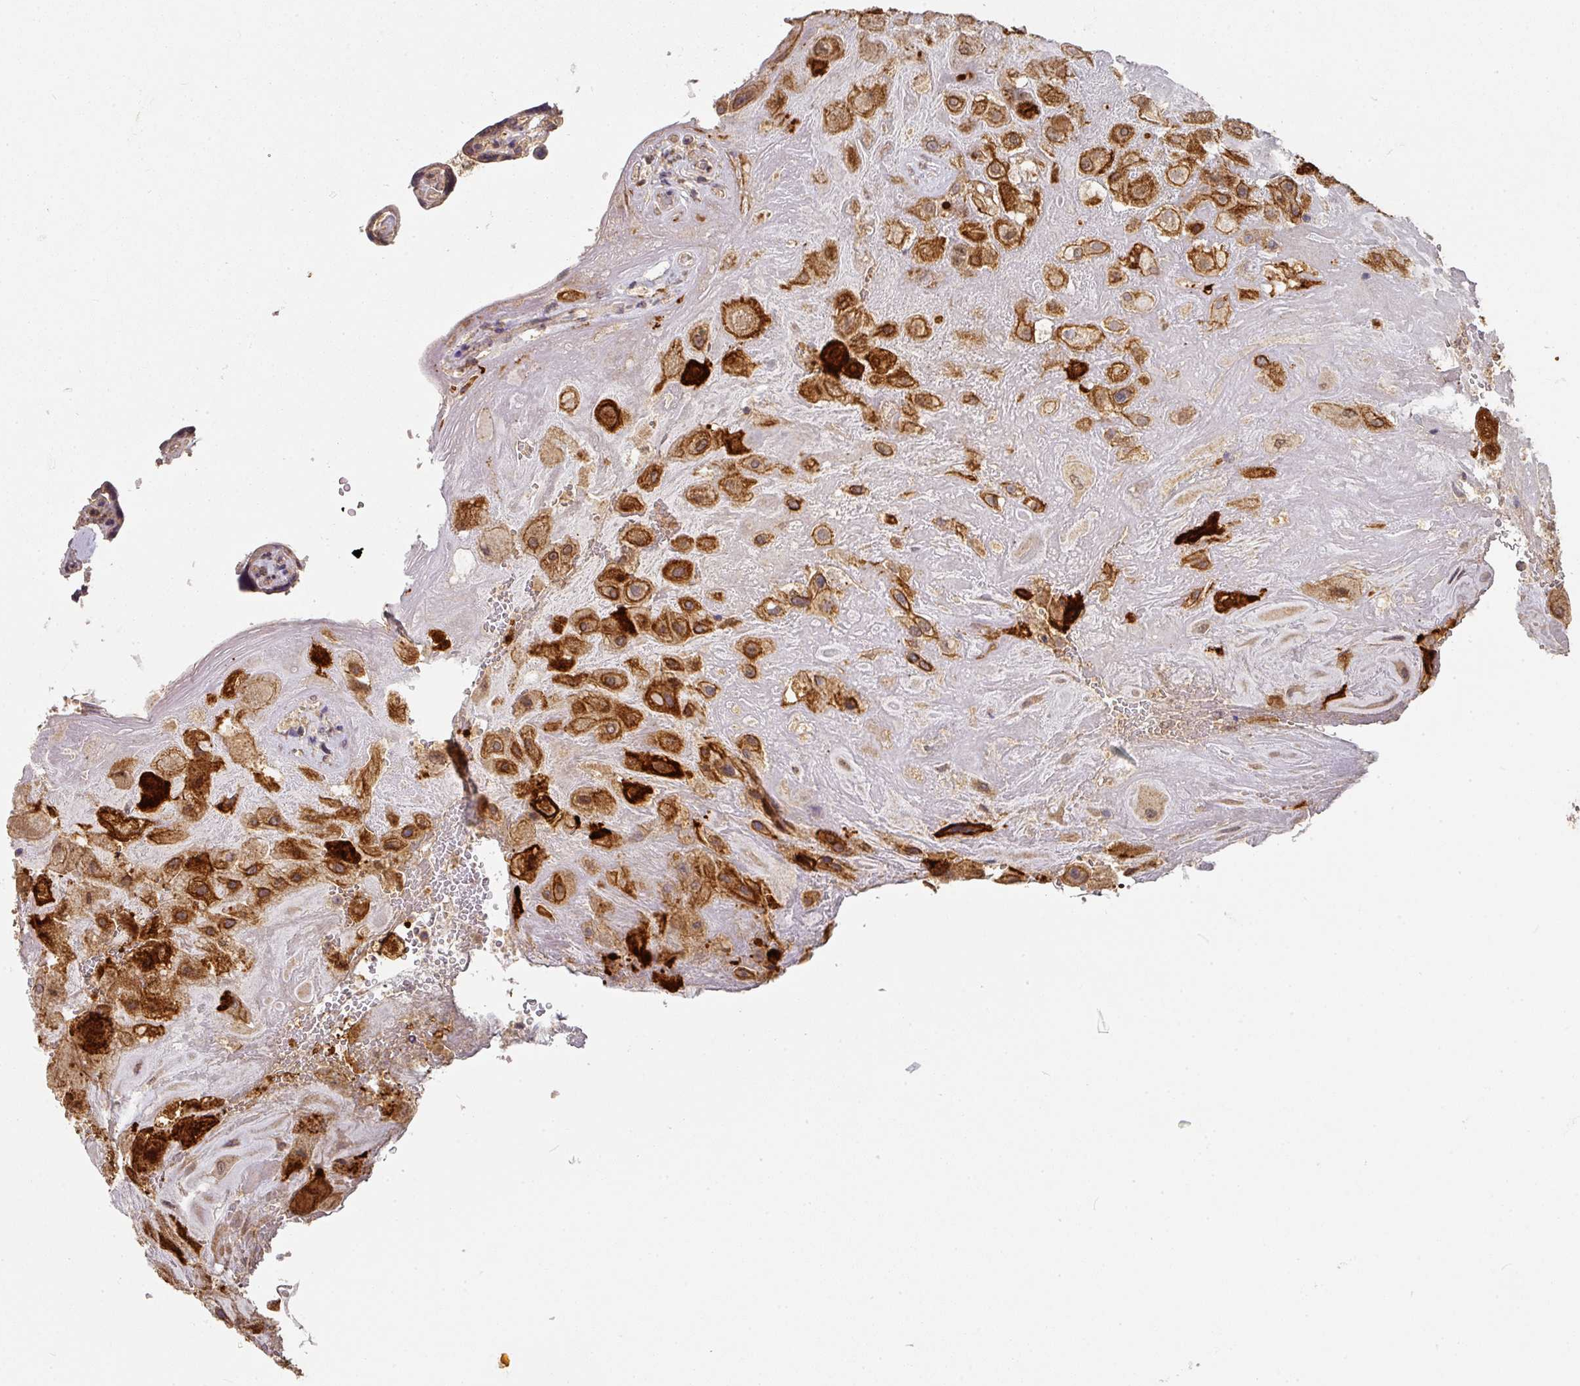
{"staining": {"intensity": "strong", "quantity": ">75%", "location": "cytoplasmic/membranous"}, "tissue": "placenta", "cell_type": "Decidual cells", "image_type": "normal", "snomed": [{"axis": "morphology", "description": "Normal tissue, NOS"}, {"axis": "topography", "description": "Placenta"}], "caption": "Decidual cells reveal high levels of strong cytoplasmic/membranous positivity in approximately >75% of cells in benign human placenta.", "gene": "EXTL3", "patient": {"sex": "female", "age": 32}}